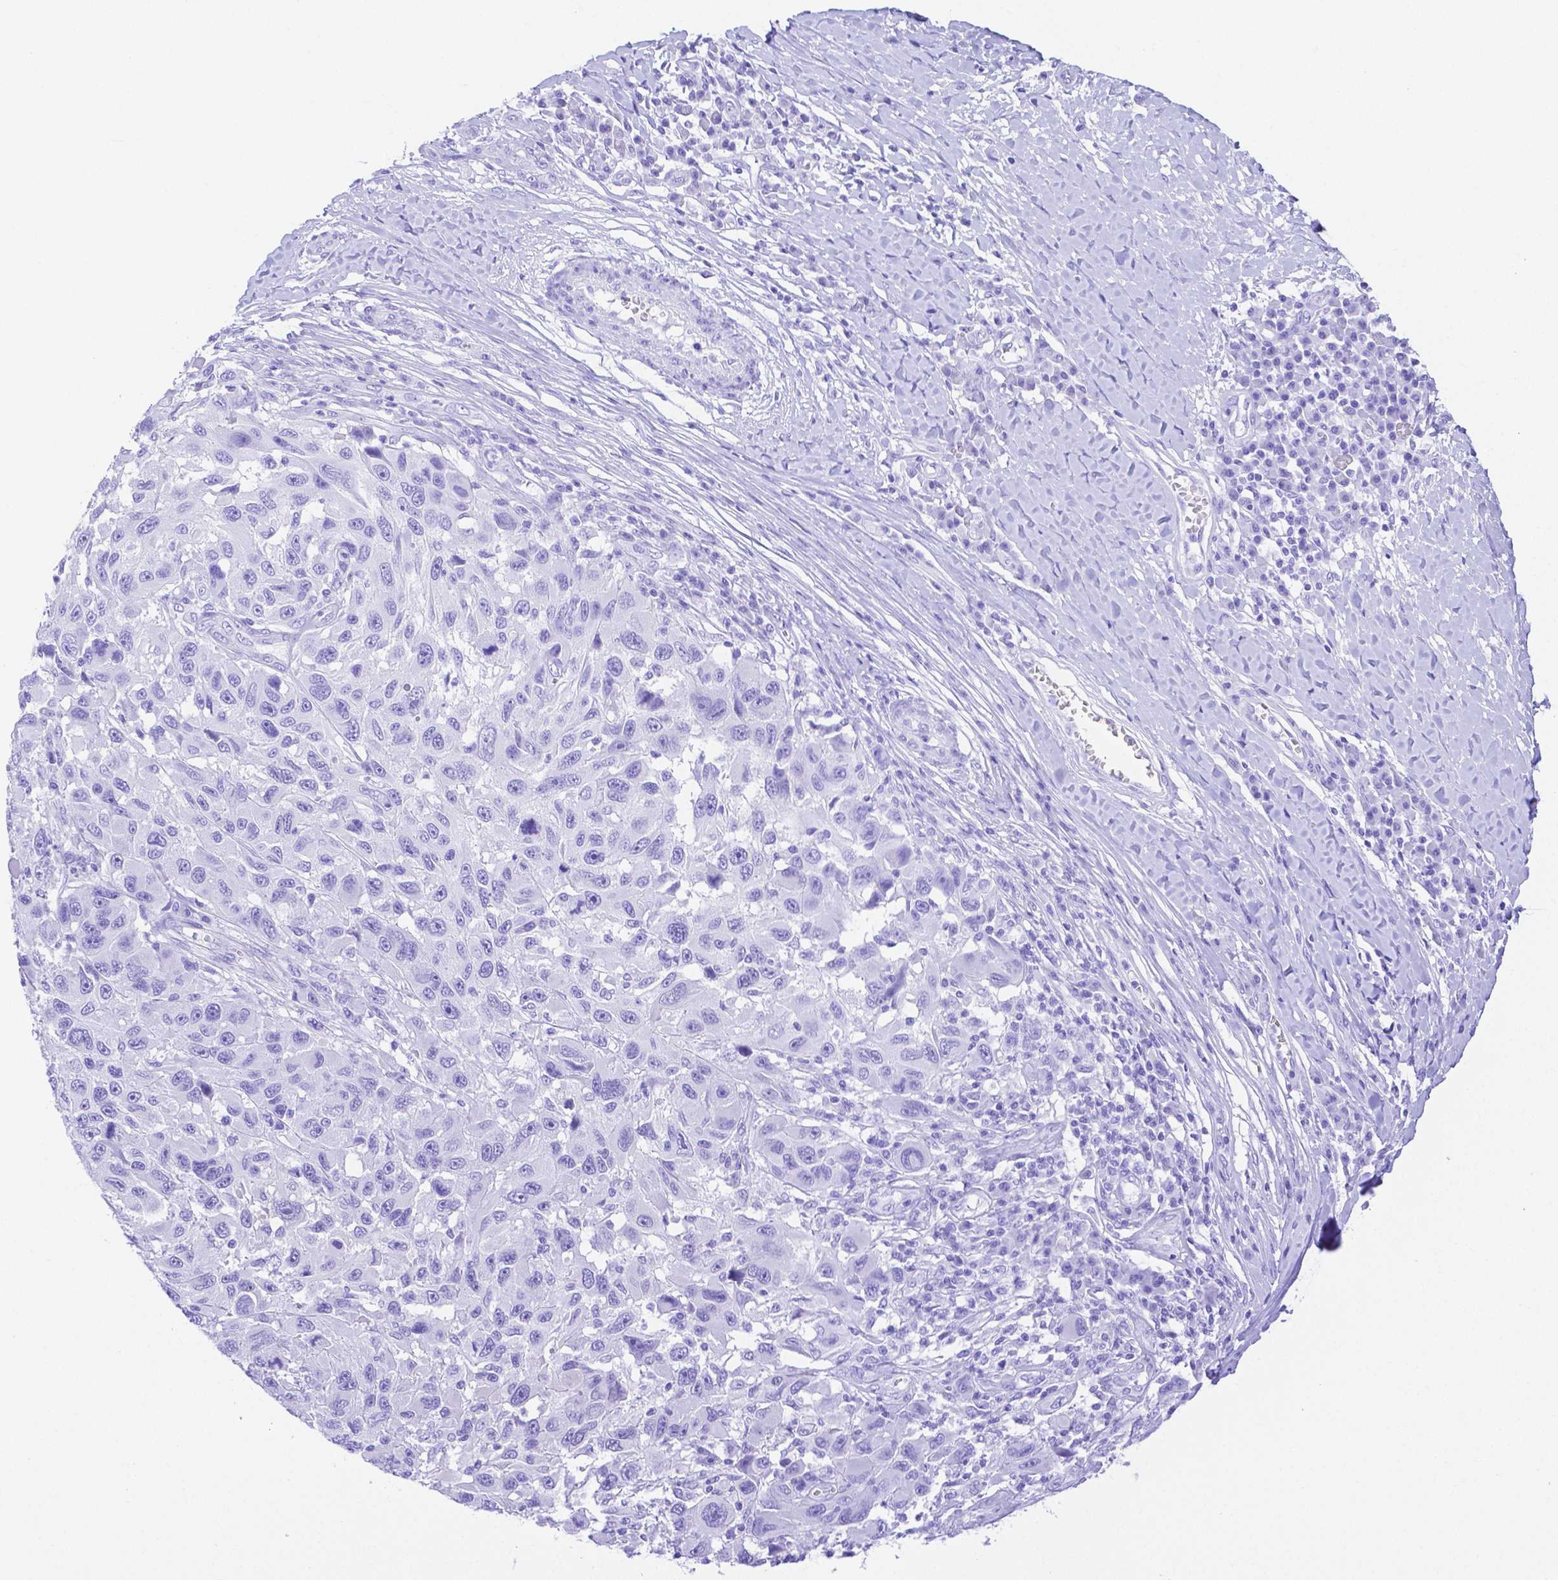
{"staining": {"intensity": "negative", "quantity": "none", "location": "none"}, "tissue": "melanoma", "cell_type": "Tumor cells", "image_type": "cancer", "snomed": [{"axis": "morphology", "description": "Malignant melanoma, NOS"}, {"axis": "topography", "description": "Skin"}], "caption": "Melanoma was stained to show a protein in brown. There is no significant staining in tumor cells.", "gene": "SMR3A", "patient": {"sex": "male", "age": 53}}